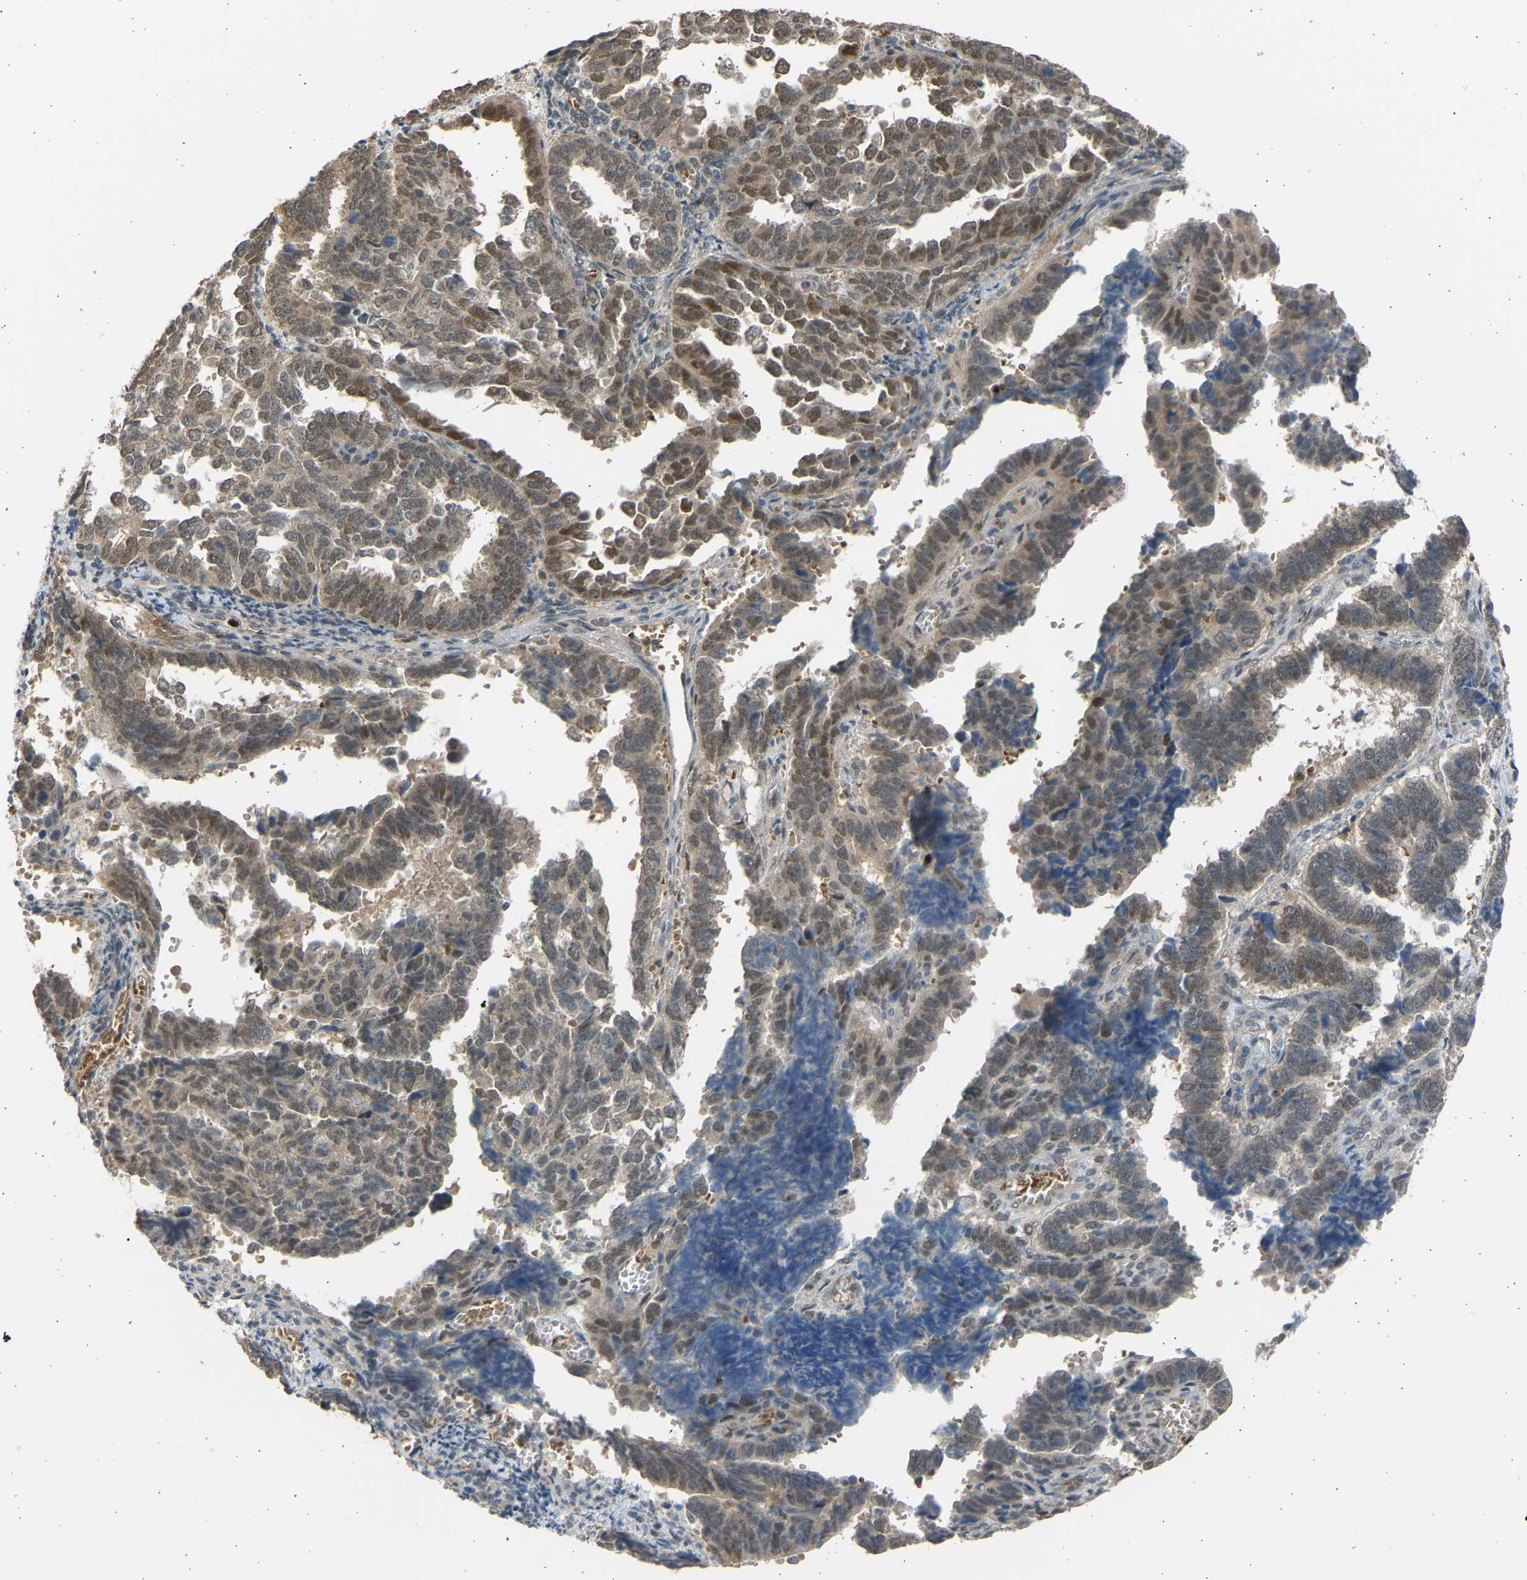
{"staining": {"intensity": "weak", "quantity": ">75%", "location": "nuclear"}, "tissue": "endometrial cancer", "cell_type": "Tumor cells", "image_type": "cancer", "snomed": [{"axis": "morphology", "description": "Adenocarcinoma, NOS"}, {"axis": "topography", "description": "Endometrium"}], "caption": "The immunohistochemical stain labels weak nuclear positivity in tumor cells of adenocarcinoma (endometrial) tissue. (IHC, brightfield microscopy, high magnification).", "gene": "BIRC2", "patient": {"sex": "female", "age": 75}}